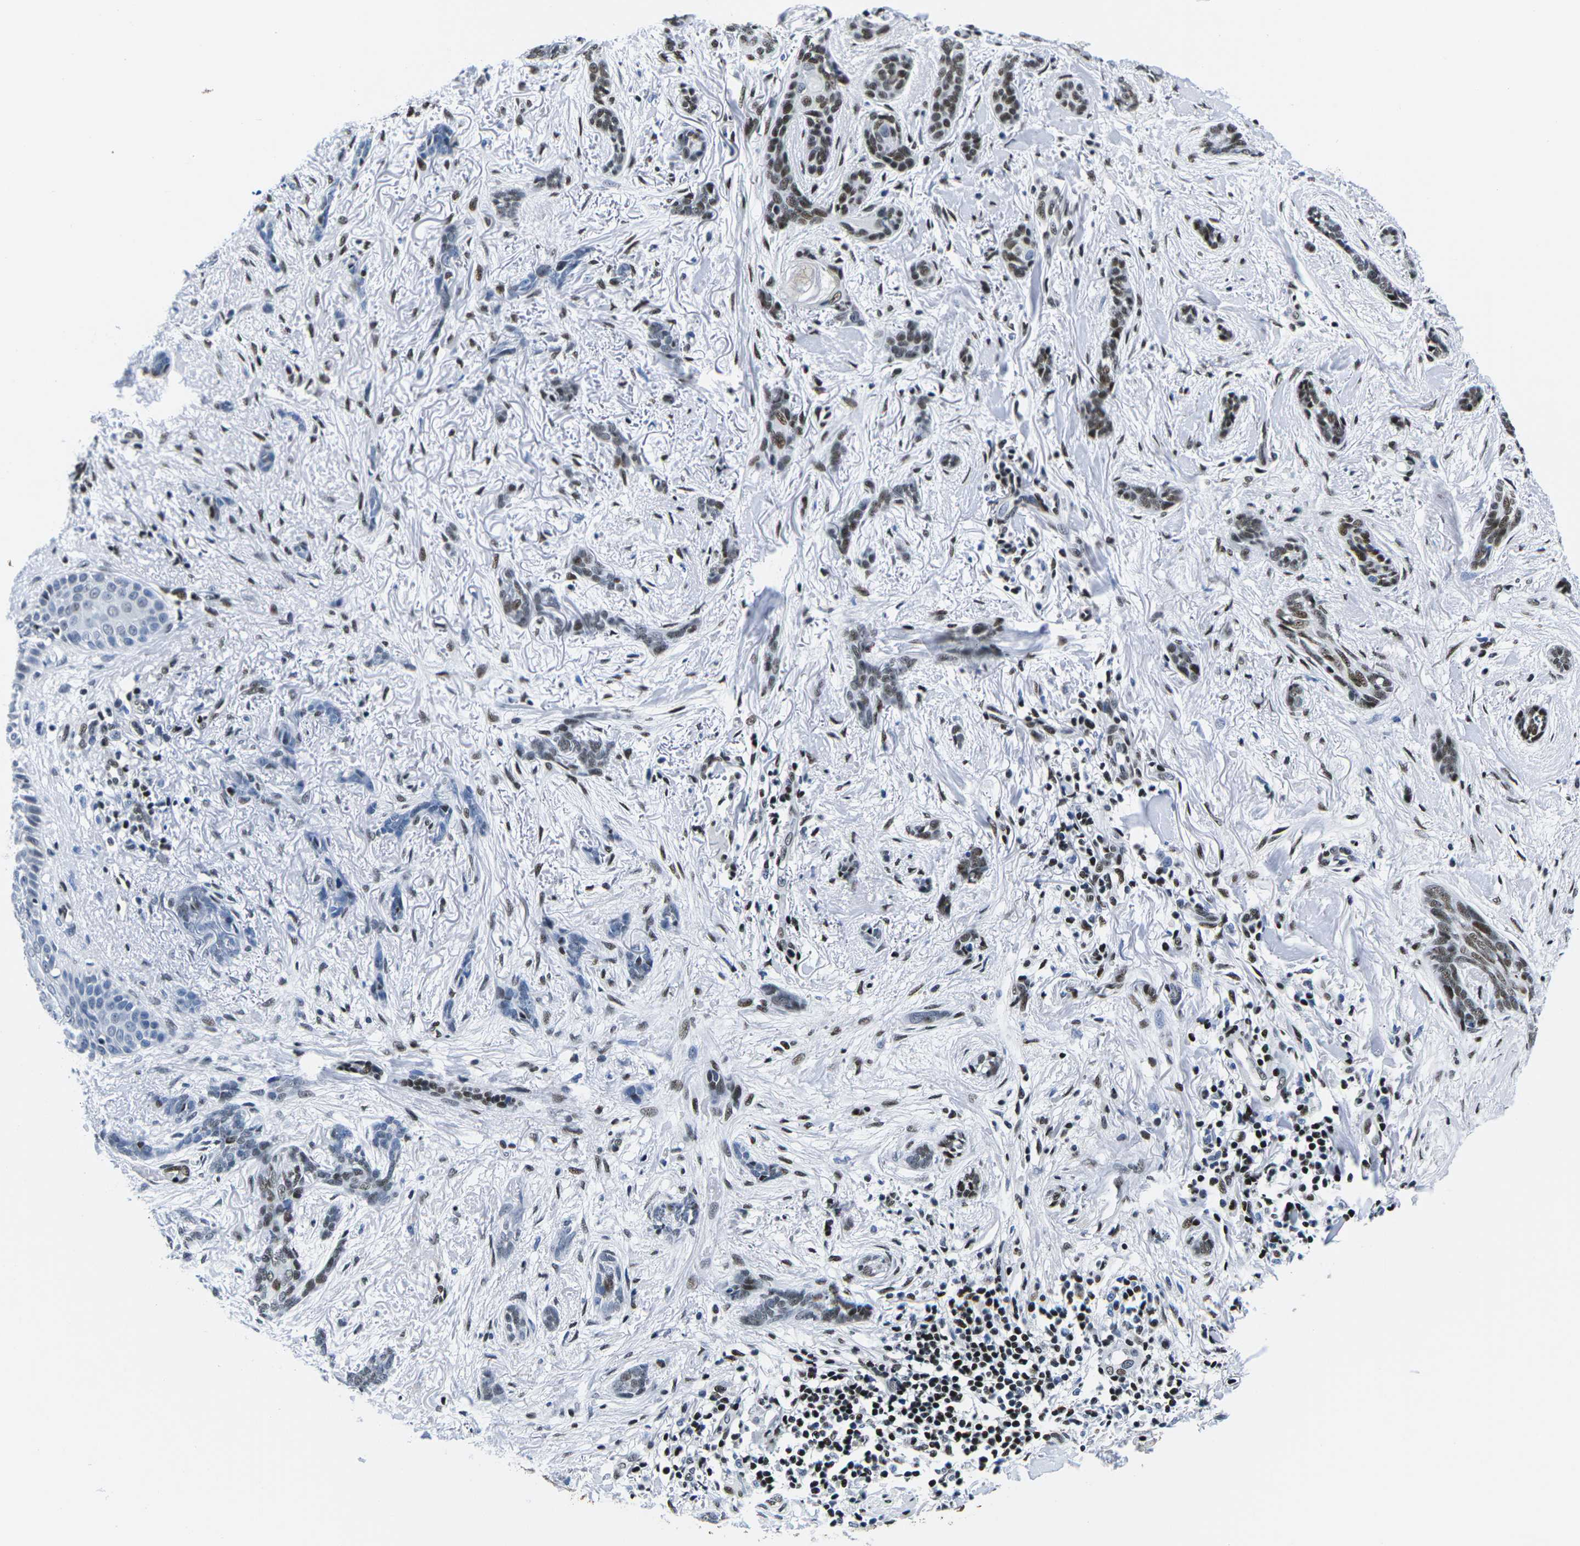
{"staining": {"intensity": "moderate", "quantity": "25%-75%", "location": "nuclear"}, "tissue": "skin cancer", "cell_type": "Tumor cells", "image_type": "cancer", "snomed": [{"axis": "morphology", "description": "Basal cell carcinoma"}, {"axis": "morphology", "description": "Adnexal tumor, benign"}, {"axis": "topography", "description": "Skin"}], "caption": "The micrograph demonstrates staining of skin cancer (benign adnexal tumor), revealing moderate nuclear protein staining (brown color) within tumor cells.", "gene": "ATF1", "patient": {"sex": "female", "age": 42}}